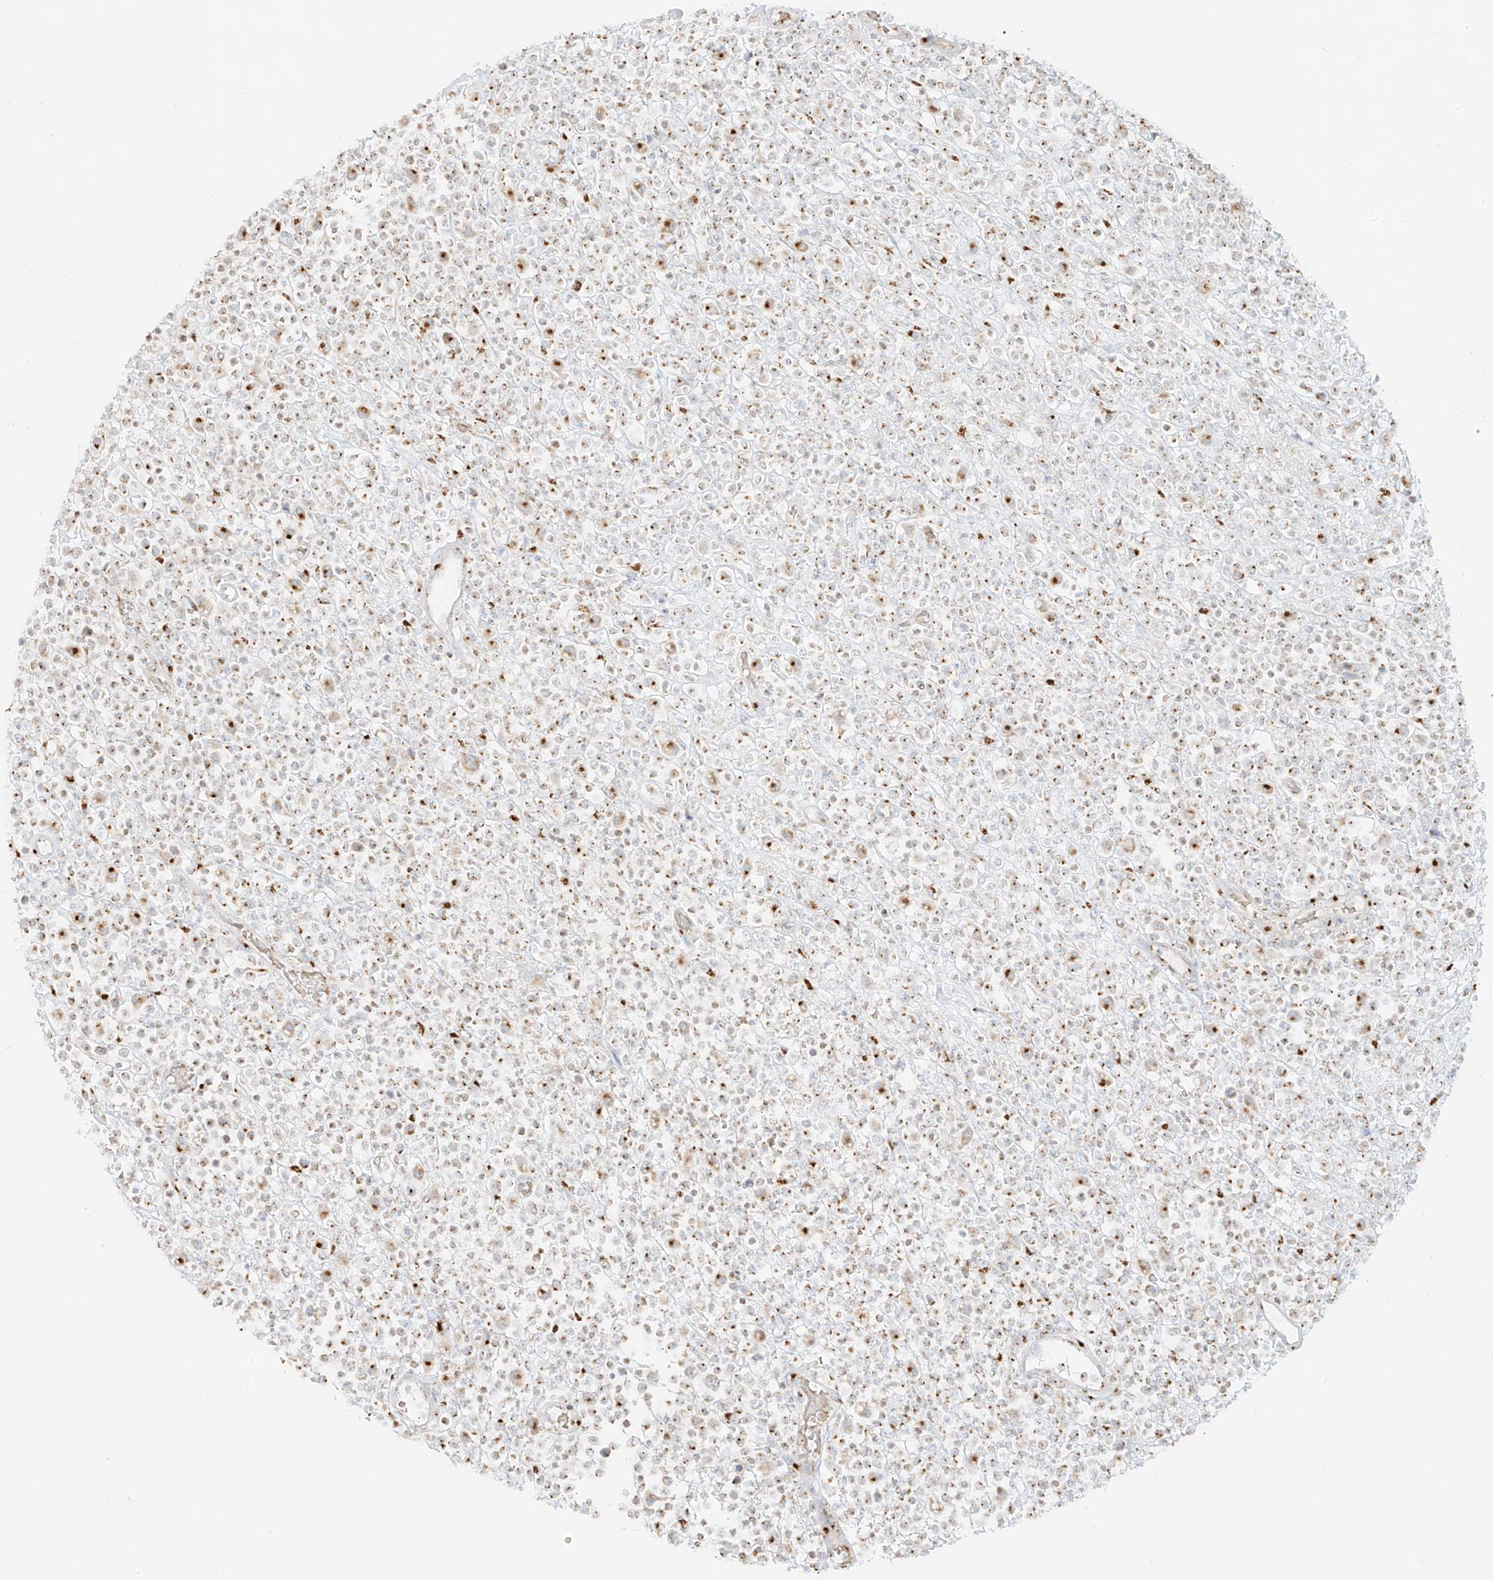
{"staining": {"intensity": "moderate", "quantity": "25%-75%", "location": "cytoplasmic/membranous"}, "tissue": "lymphoma", "cell_type": "Tumor cells", "image_type": "cancer", "snomed": [{"axis": "morphology", "description": "Malignant lymphoma, non-Hodgkin's type, High grade"}, {"axis": "topography", "description": "Colon"}], "caption": "Immunohistochemical staining of human lymphoma shows medium levels of moderate cytoplasmic/membranous staining in approximately 25%-75% of tumor cells.", "gene": "TMEM87B", "patient": {"sex": "female", "age": 53}}